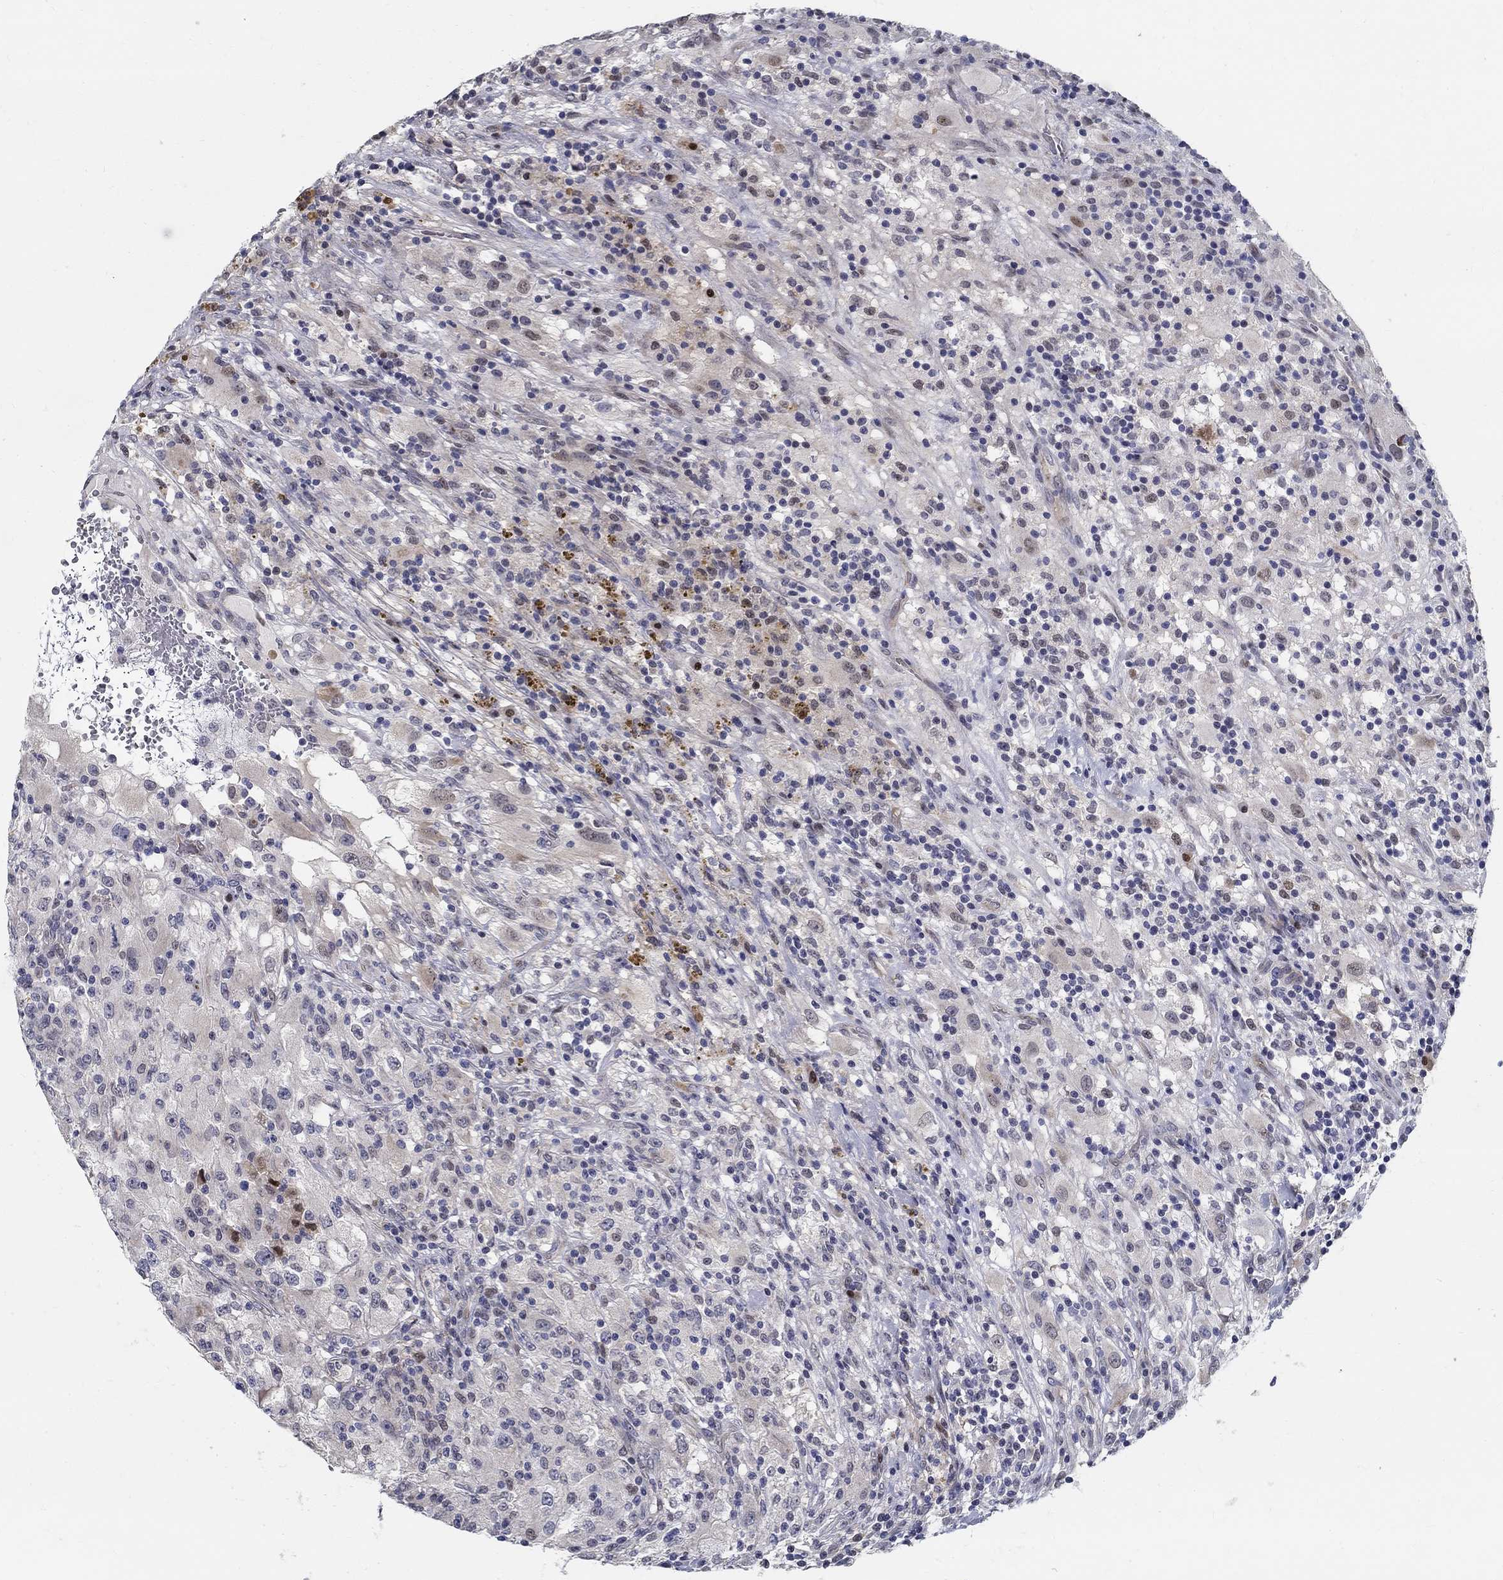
{"staining": {"intensity": "strong", "quantity": "<25%", "location": "nuclear"}, "tissue": "renal cancer", "cell_type": "Tumor cells", "image_type": "cancer", "snomed": [{"axis": "morphology", "description": "Adenocarcinoma, NOS"}, {"axis": "topography", "description": "Kidney"}], "caption": "Immunohistochemical staining of adenocarcinoma (renal) demonstrates medium levels of strong nuclear expression in approximately <25% of tumor cells. The protein of interest is stained brown, and the nuclei are stained in blue (DAB IHC with brightfield microscopy, high magnification).", "gene": "C16orf46", "patient": {"sex": "female", "age": 67}}